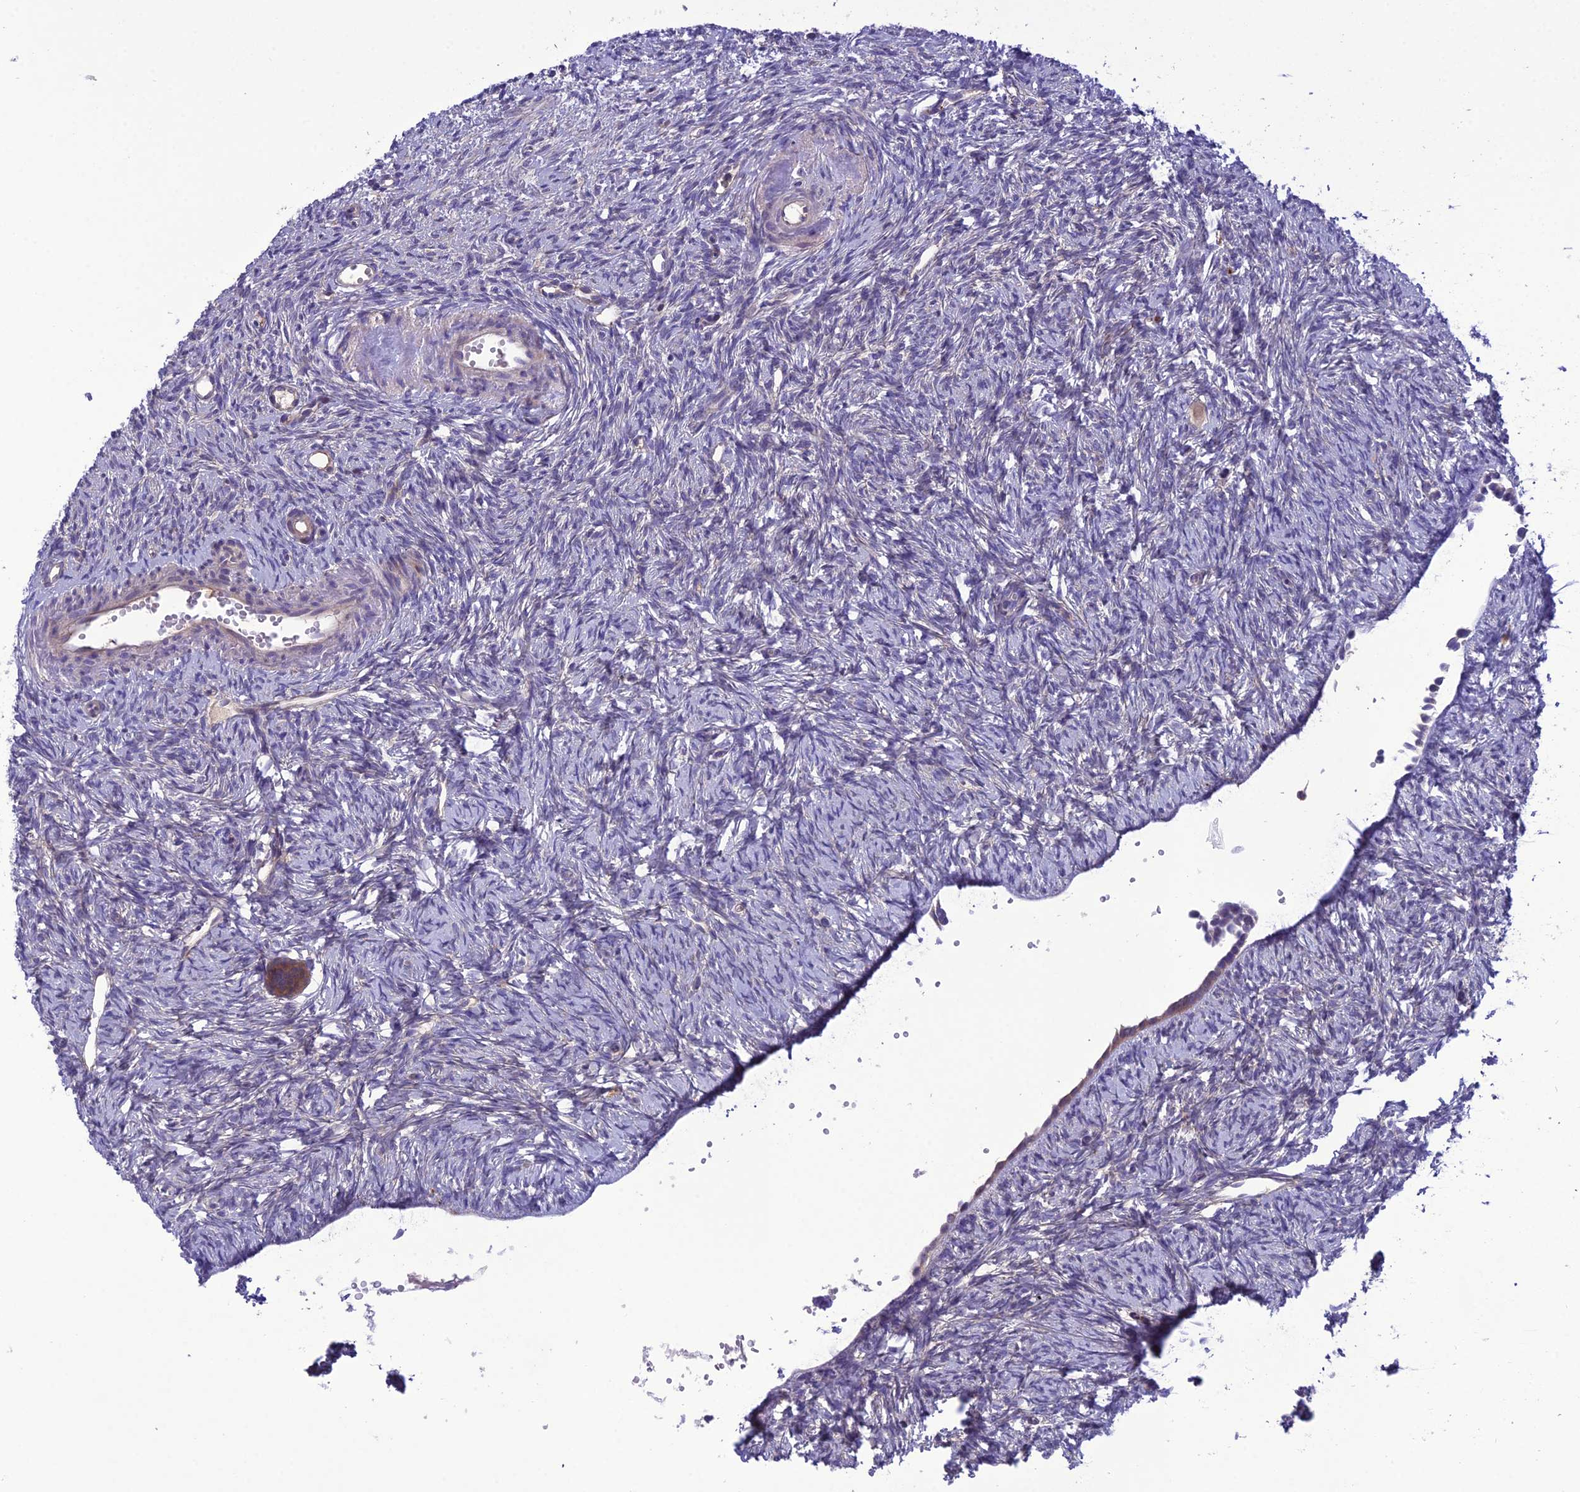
{"staining": {"intensity": "moderate", "quantity": ">75%", "location": "cytoplasmic/membranous"}, "tissue": "ovary", "cell_type": "Follicle cells", "image_type": "normal", "snomed": [{"axis": "morphology", "description": "Normal tissue, NOS"}, {"axis": "topography", "description": "Ovary"}], "caption": "Protein staining by IHC shows moderate cytoplasmic/membranous expression in about >75% of follicle cells in normal ovary. (Brightfield microscopy of DAB IHC at high magnification).", "gene": "GDF6", "patient": {"sex": "female", "age": 51}}